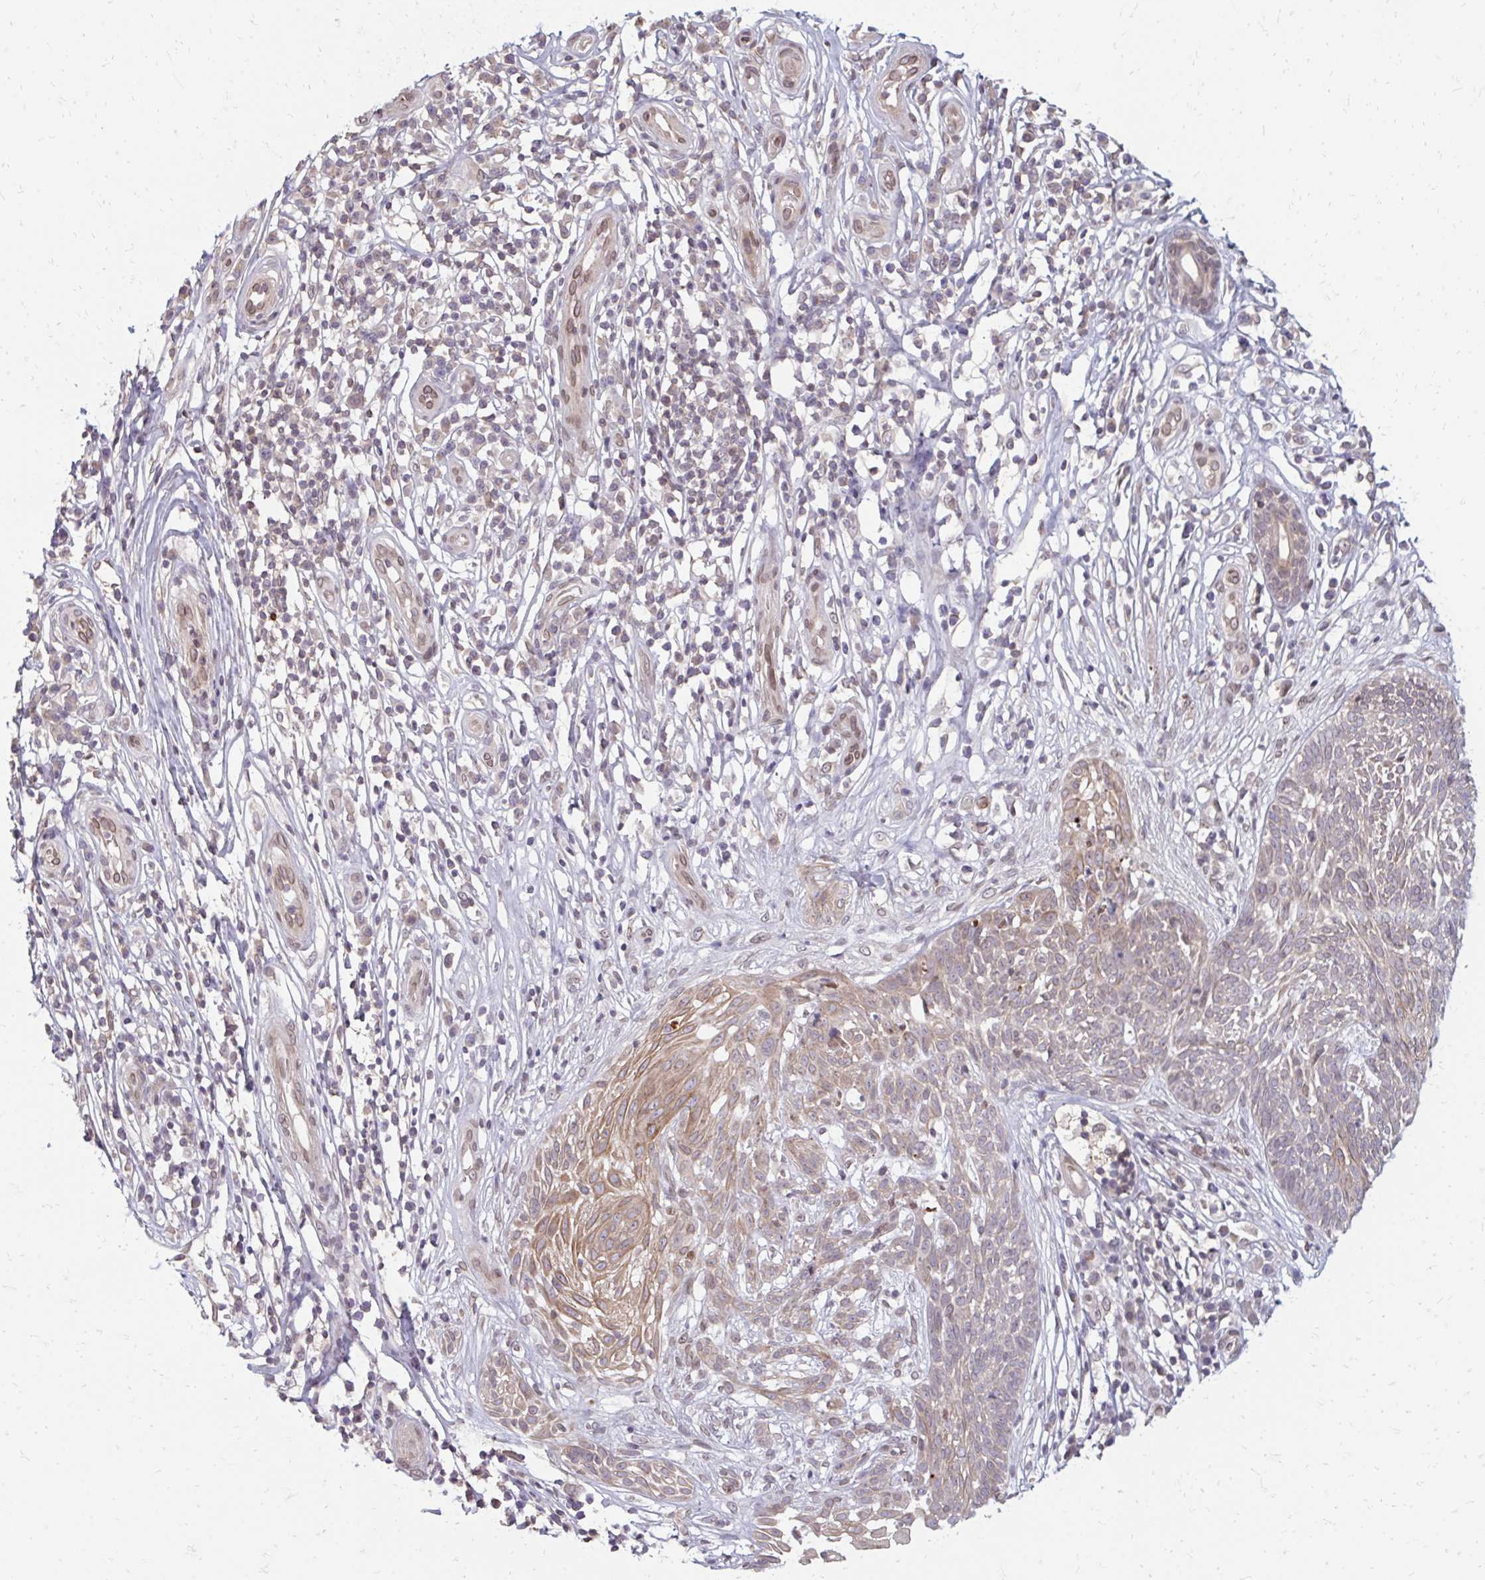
{"staining": {"intensity": "weak", "quantity": "25%-75%", "location": "cytoplasmic/membranous"}, "tissue": "skin cancer", "cell_type": "Tumor cells", "image_type": "cancer", "snomed": [{"axis": "morphology", "description": "Basal cell carcinoma"}, {"axis": "topography", "description": "Skin"}, {"axis": "topography", "description": "Skin, foot"}], "caption": "Basal cell carcinoma (skin) stained with a brown dye exhibits weak cytoplasmic/membranous positive expression in about 25%-75% of tumor cells.", "gene": "GPC5", "patient": {"sex": "female", "age": 86}}